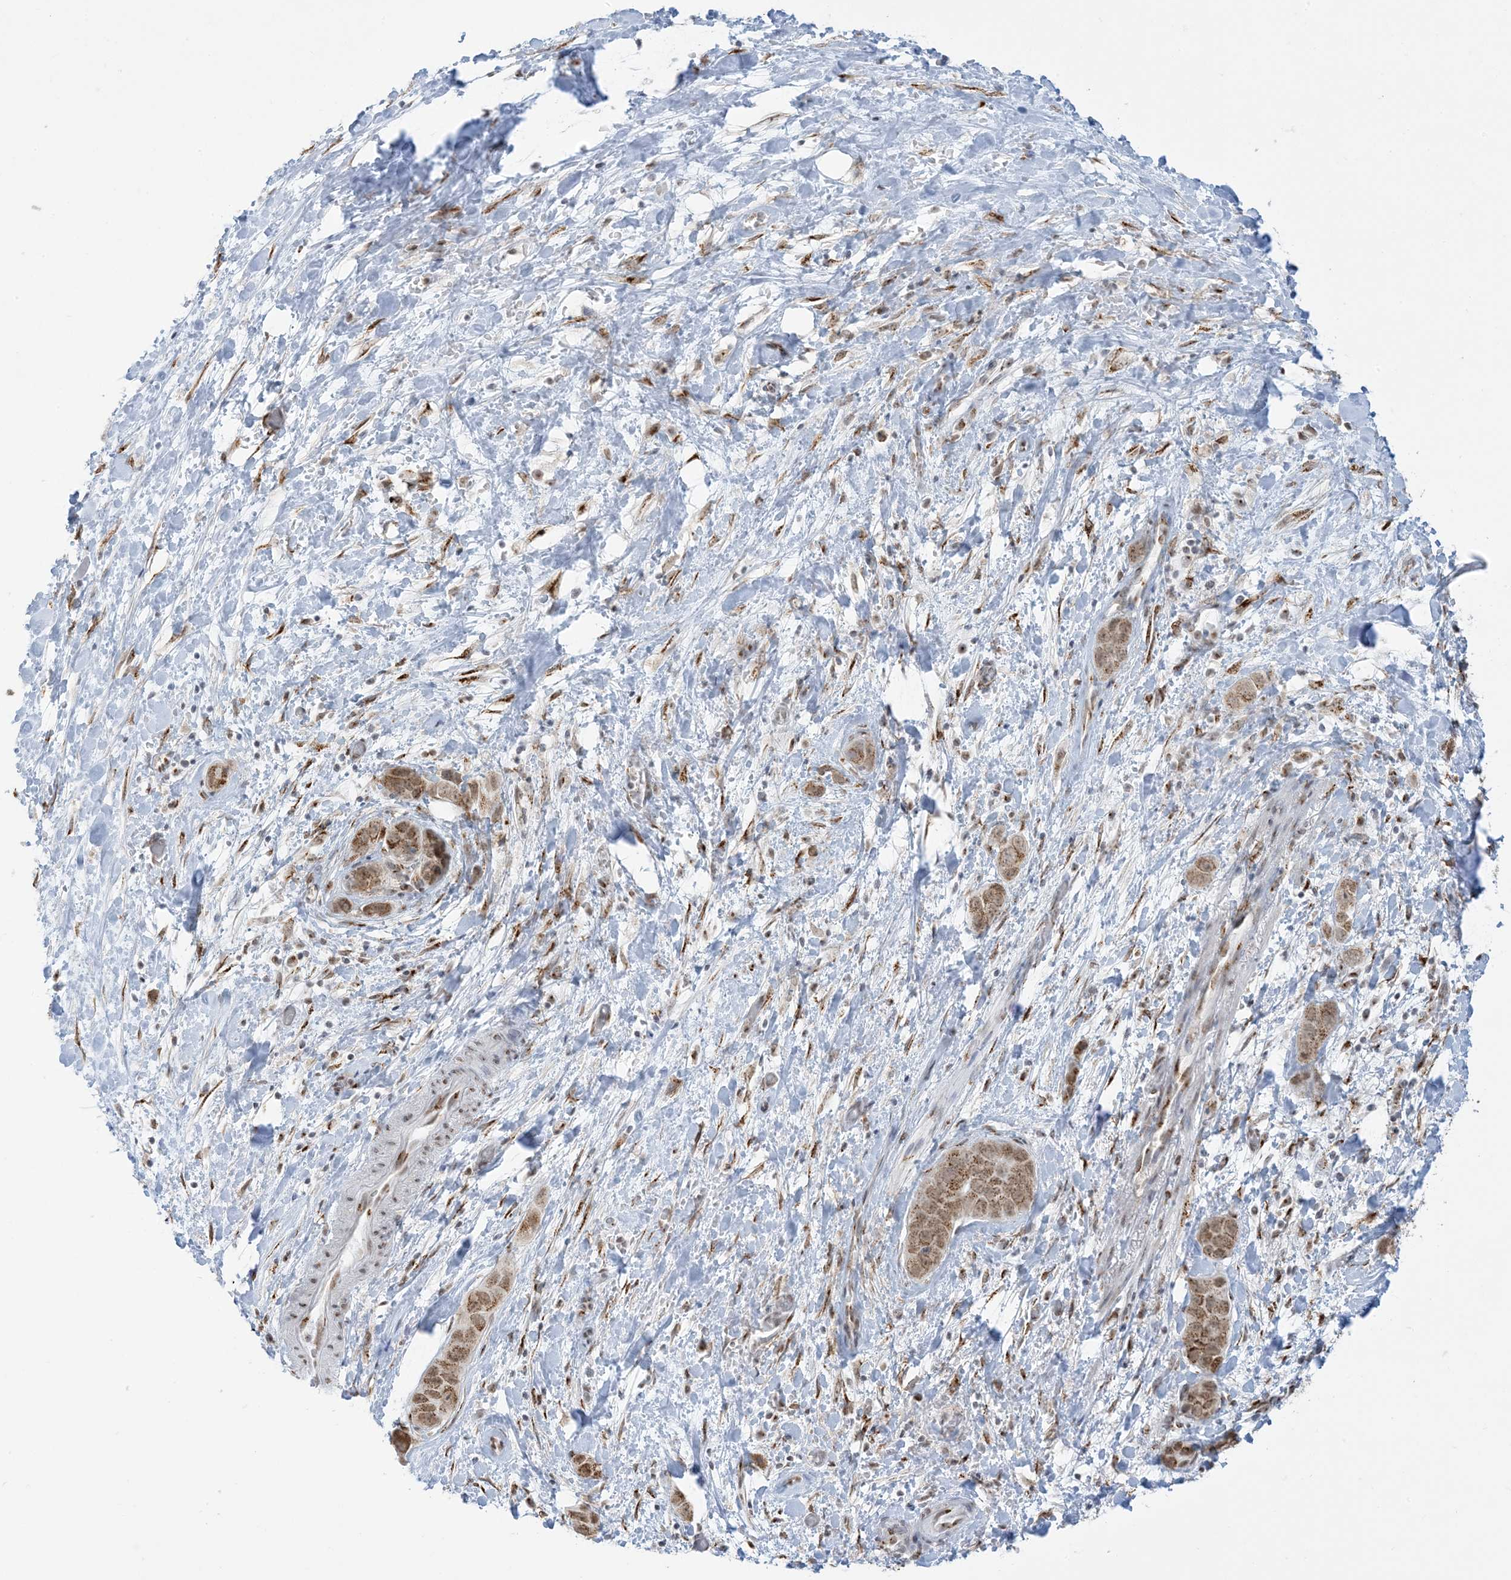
{"staining": {"intensity": "moderate", "quantity": ">75%", "location": "cytoplasmic/membranous,nuclear"}, "tissue": "liver cancer", "cell_type": "Tumor cells", "image_type": "cancer", "snomed": [{"axis": "morphology", "description": "Cholangiocarcinoma"}, {"axis": "topography", "description": "Liver"}], "caption": "Immunohistochemistry of human liver cancer (cholangiocarcinoma) exhibits medium levels of moderate cytoplasmic/membranous and nuclear staining in about >75% of tumor cells.", "gene": "GPR107", "patient": {"sex": "female", "age": 52}}